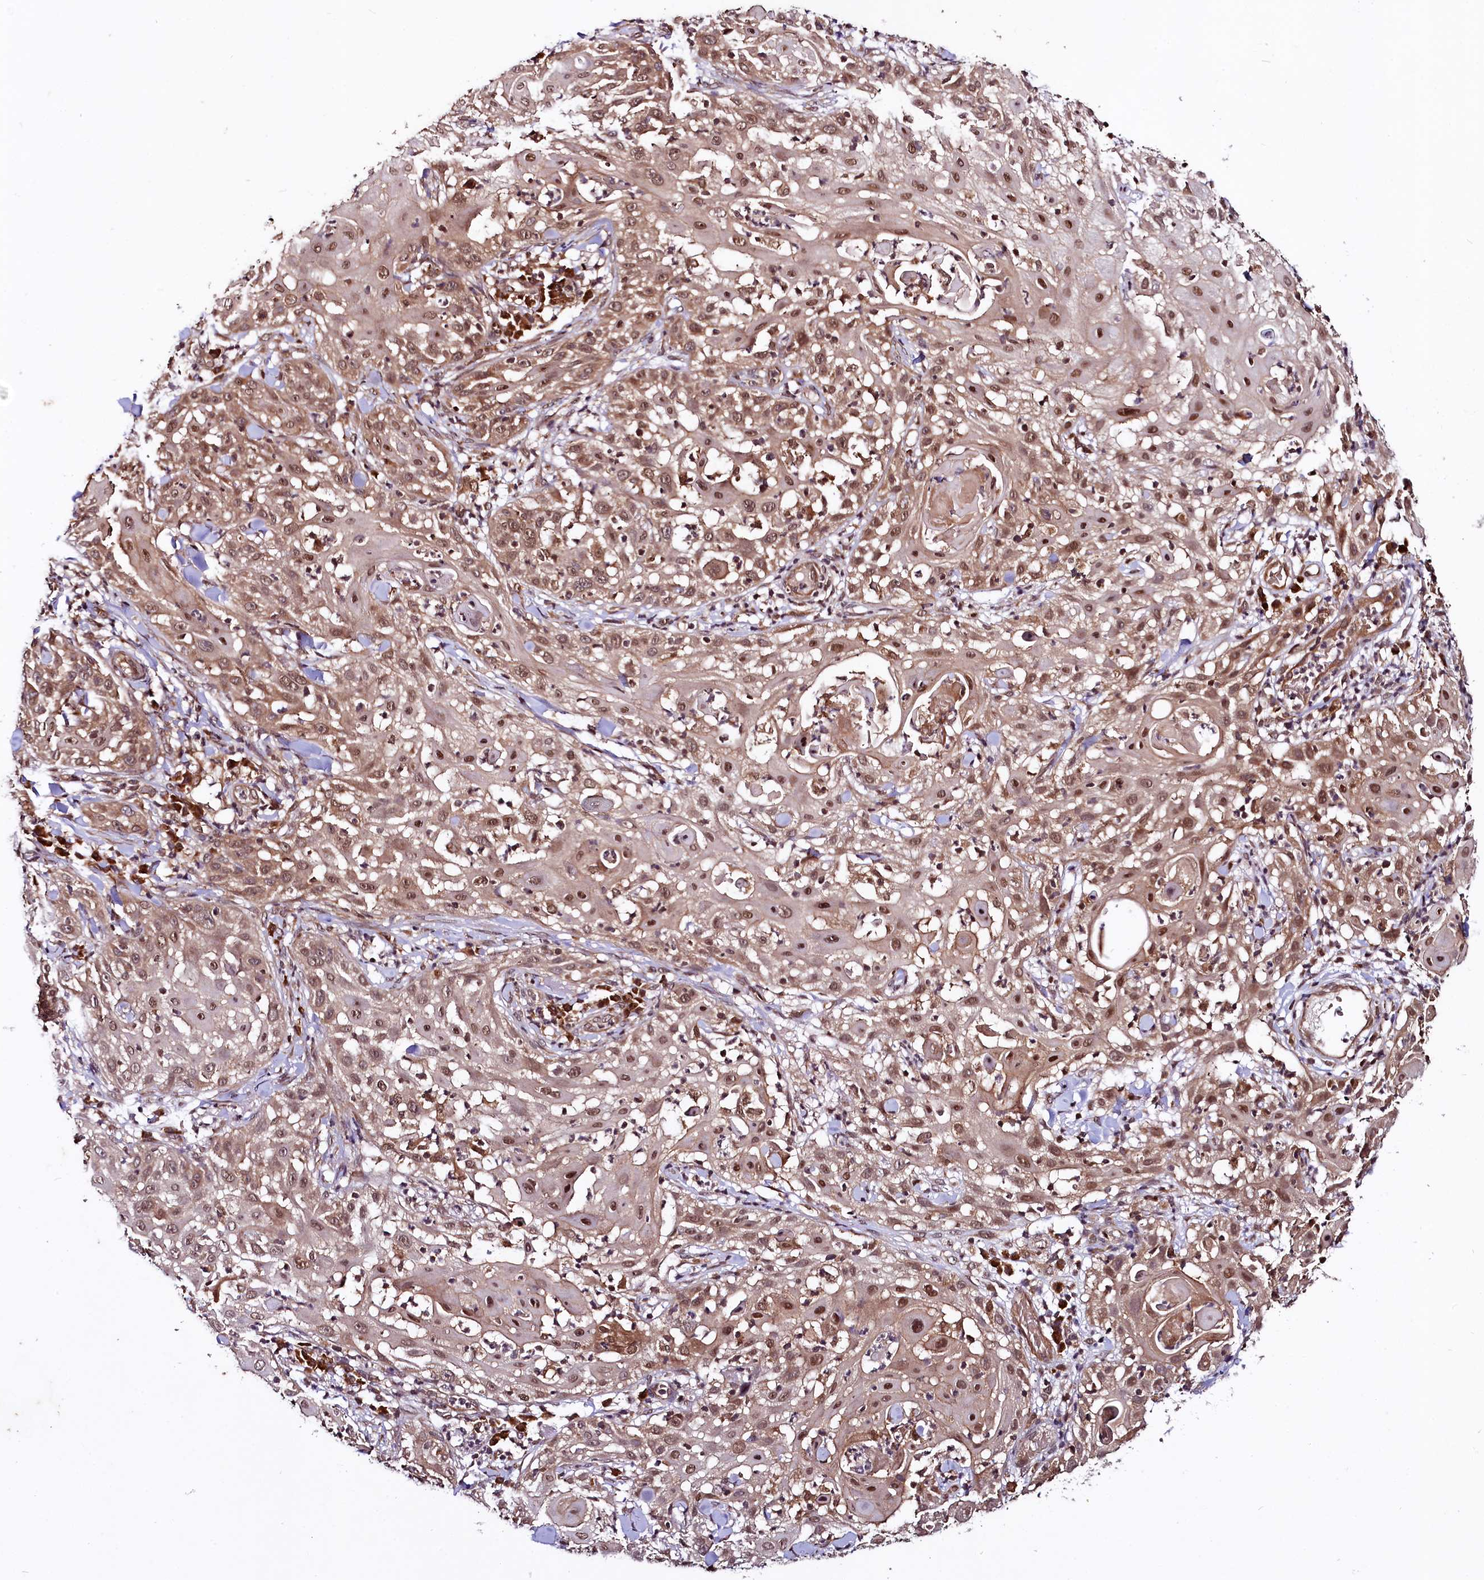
{"staining": {"intensity": "moderate", "quantity": ">75%", "location": "cytoplasmic/membranous,nuclear"}, "tissue": "skin cancer", "cell_type": "Tumor cells", "image_type": "cancer", "snomed": [{"axis": "morphology", "description": "Squamous cell carcinoma, NOS"}, {"axis": "topography", "description": "Skin"}], "caption": "Protein expression analysis of skin squamous cell carcinoma exhibits moderate cytoplasmic/membranous and nuclear expression in approximately >75% of tumor cells.", "gene": "UBE3A", "patient": {"sex": "female", "age": 44}}